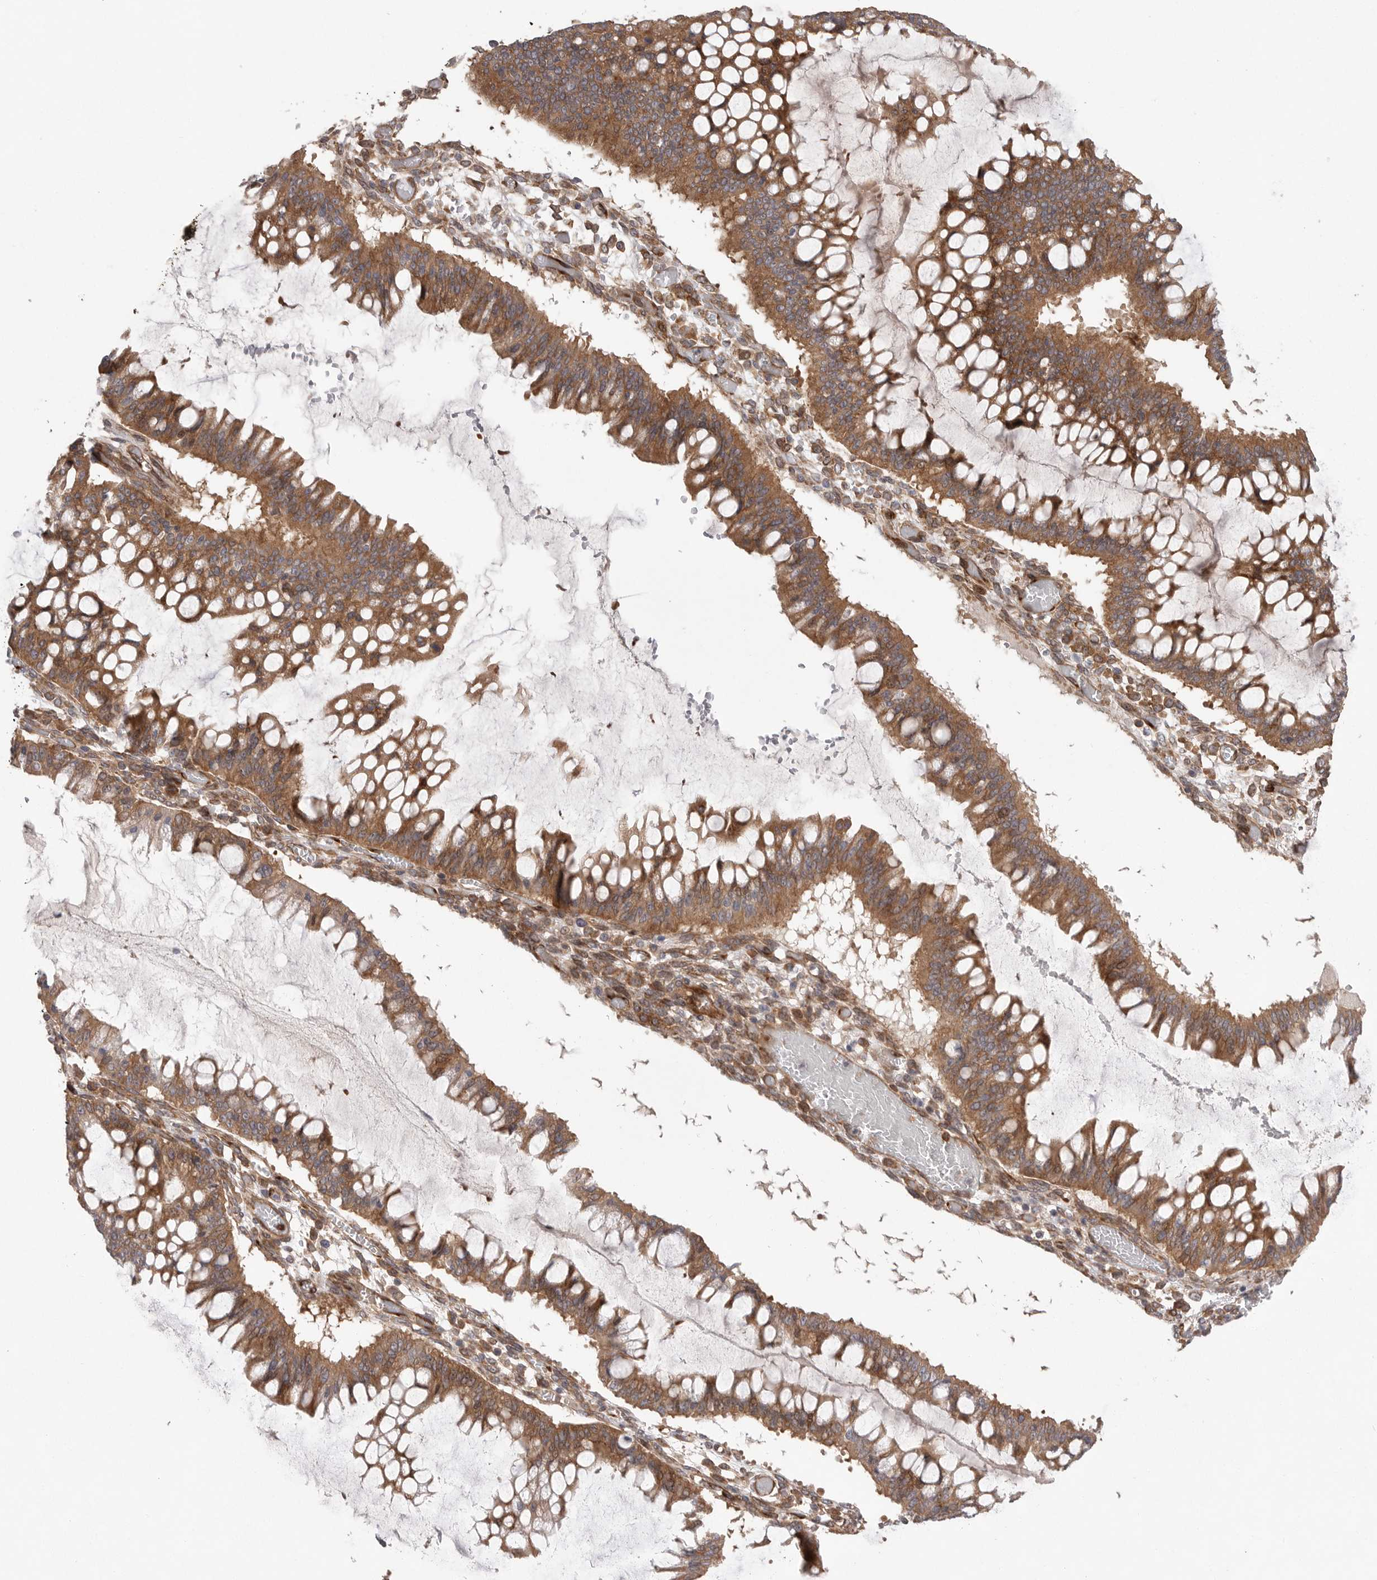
{"staining": {"intensity": "moderate", "quantity": "25%-75%", "location": "cytoplasmic/membranous"}, "tissue": "ovarian cancer", "cell_type": "Tumor cells", "image_type": "cancer", "snomed": [{"axis": "morphology", "description": "Cystadenocarcinoma, mucinous, NOS"}, {"axis": "topography", "description": "Ovary"}], "caption": "Protein expression analysis of ovarian mucinous cystadenocarcinoma demonstrates moderate cytoplasmic/membranous expression in about 25%-75% of tumor cells.", "gene": "PRKCH", "patient": {"sex": "female", "age": 73}}